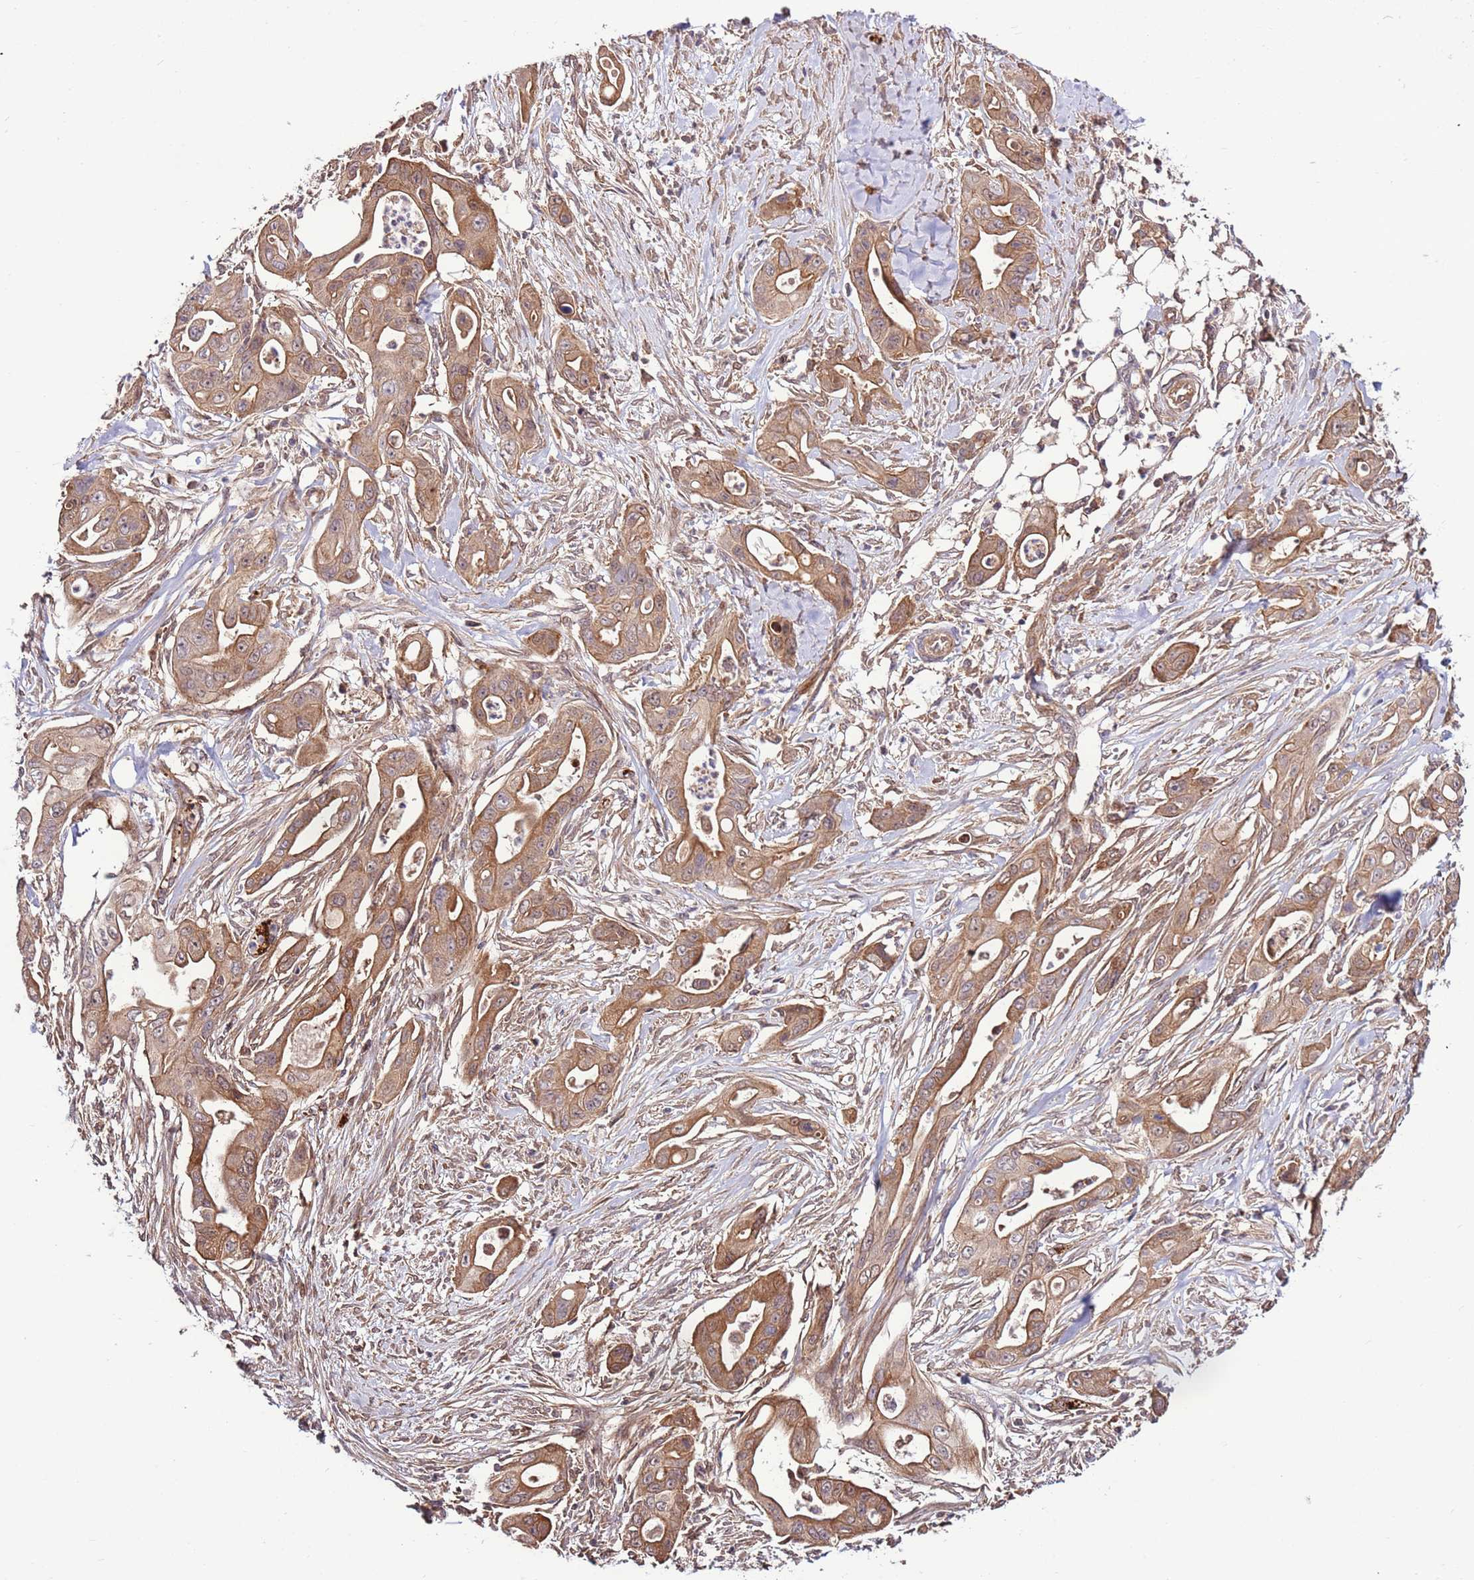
{"staining": {"intensity": "moderate", "quantity": ">75%", "location": "cytoplasmic/membranous"}, "tissue": "ovarian cancer", "cell_type": "Tumor cells", "image_type": "cancer", "snomed": [{"axis": "morphology", "description": "Cystadenocarcinoma, mucinous, NOS"}, {"axis": "topography", "description": "Ovary"}], "caption": "Moderate cytoplasmic/membranous positivity is present in approximately >75% of tumor cells in ovarian cancer (mucinous cystadenocarcinoma).", "gene": "CCDC112", "patient": {"sex": "female", "age": 70}}